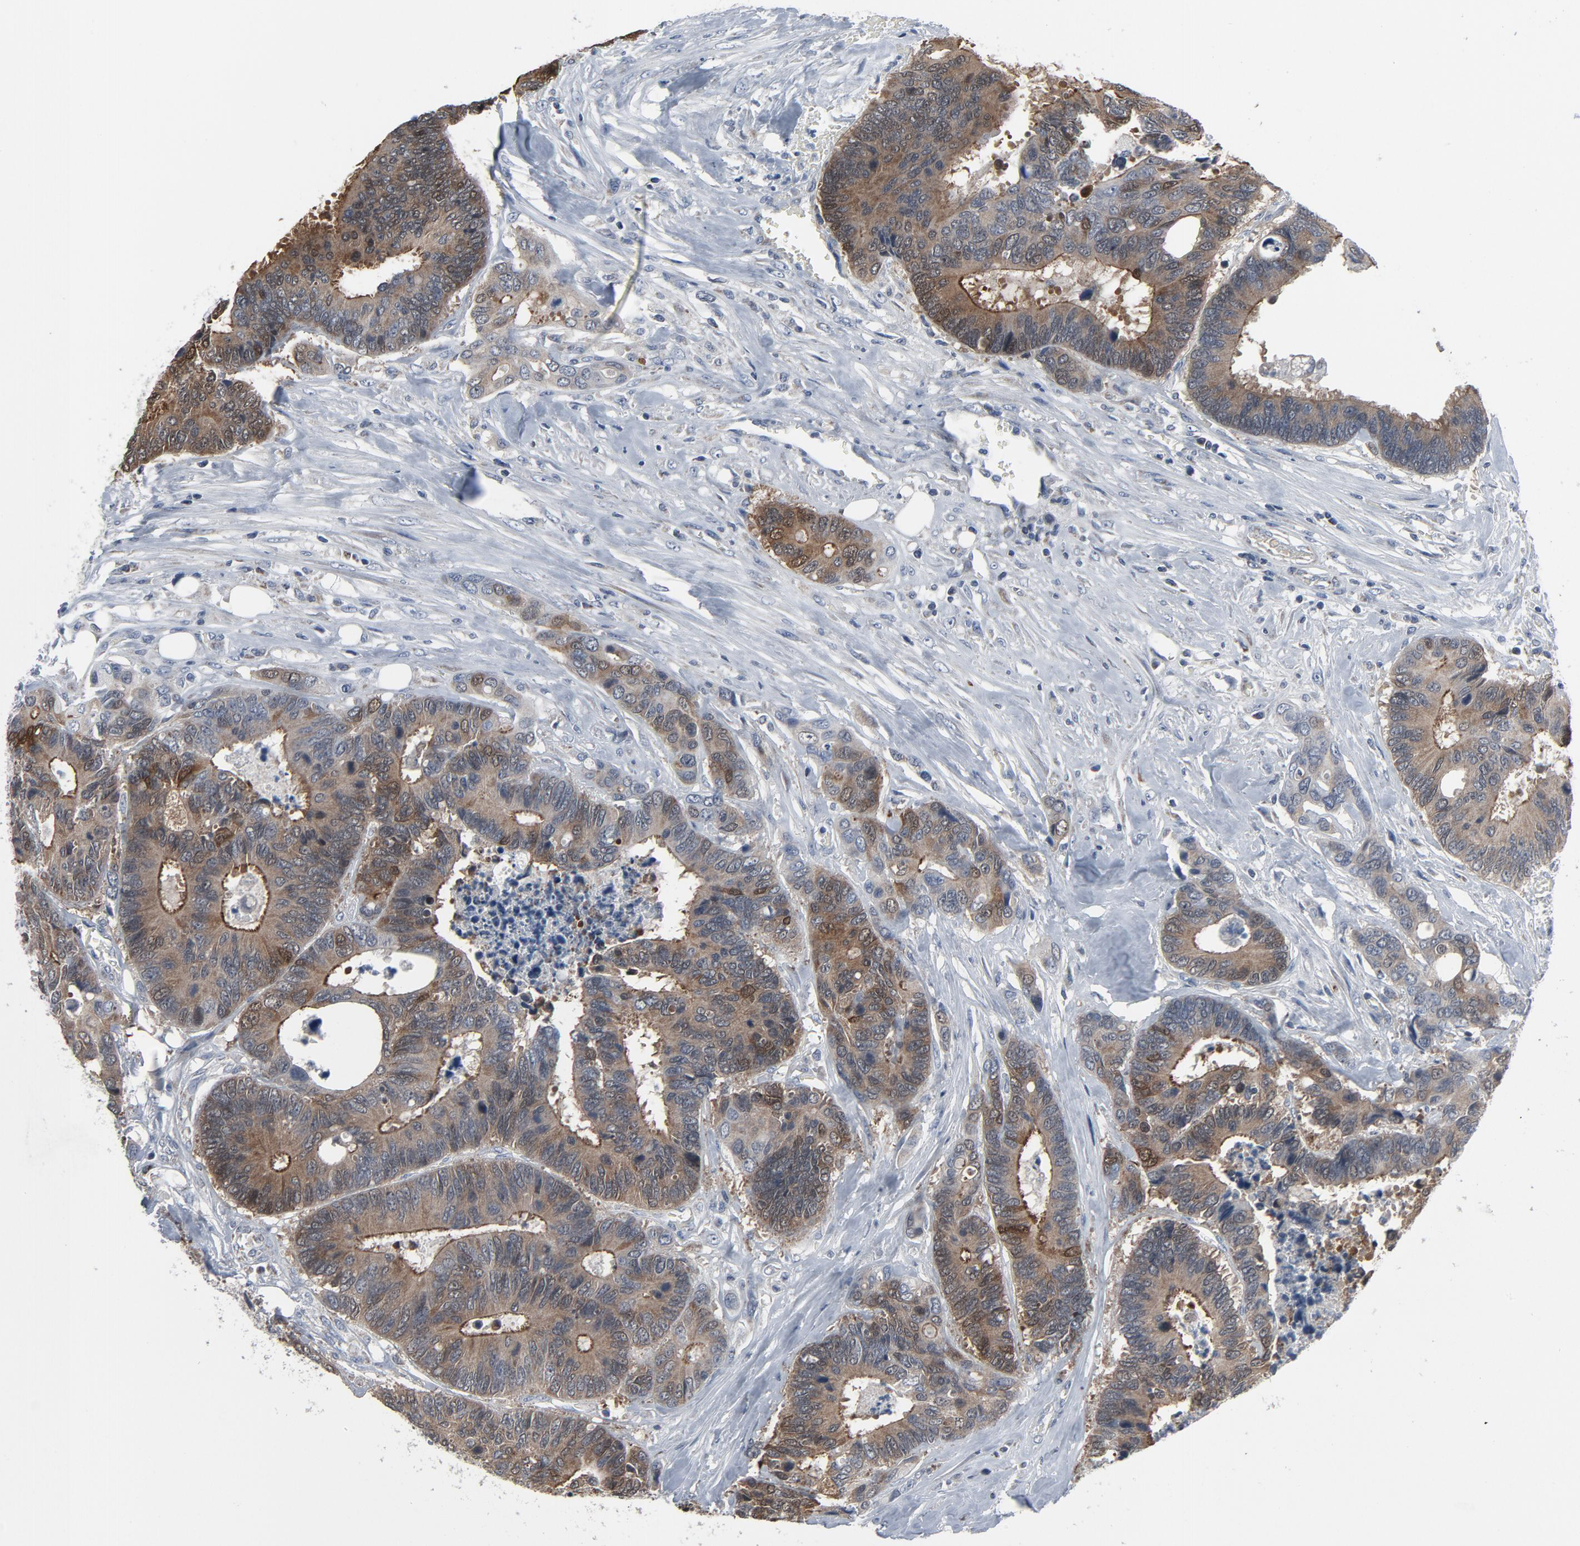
{"staining": {"intensity": "moderate", "quantity": "25%-75%", "location": "cytoplasmic/membranous,nuclear"}, "tissue": "colorectal cancer", "cell_type": "Tumor cells", "image_type": "cancer", "snomed": [{"axis": "morphology", "description": "Adenocarcinoma, NOS"}, {"axis": "topography", "description": "Rectum"}], "caption": "Adenocarcinoma (colorectal) was stained to show a protein in brown. There is medium levels of moderate cytoplasmic/membranous and nuclear staining in about 25%-75% of tumor cells. (Stains: DAB (3,3'-diaminobenzidine) in brown, nuclei in blue, Microscopy: brightfield microscopy at high magnification).", "gene": "GPX2", "patient": {"sex": "male", "age": 55}}